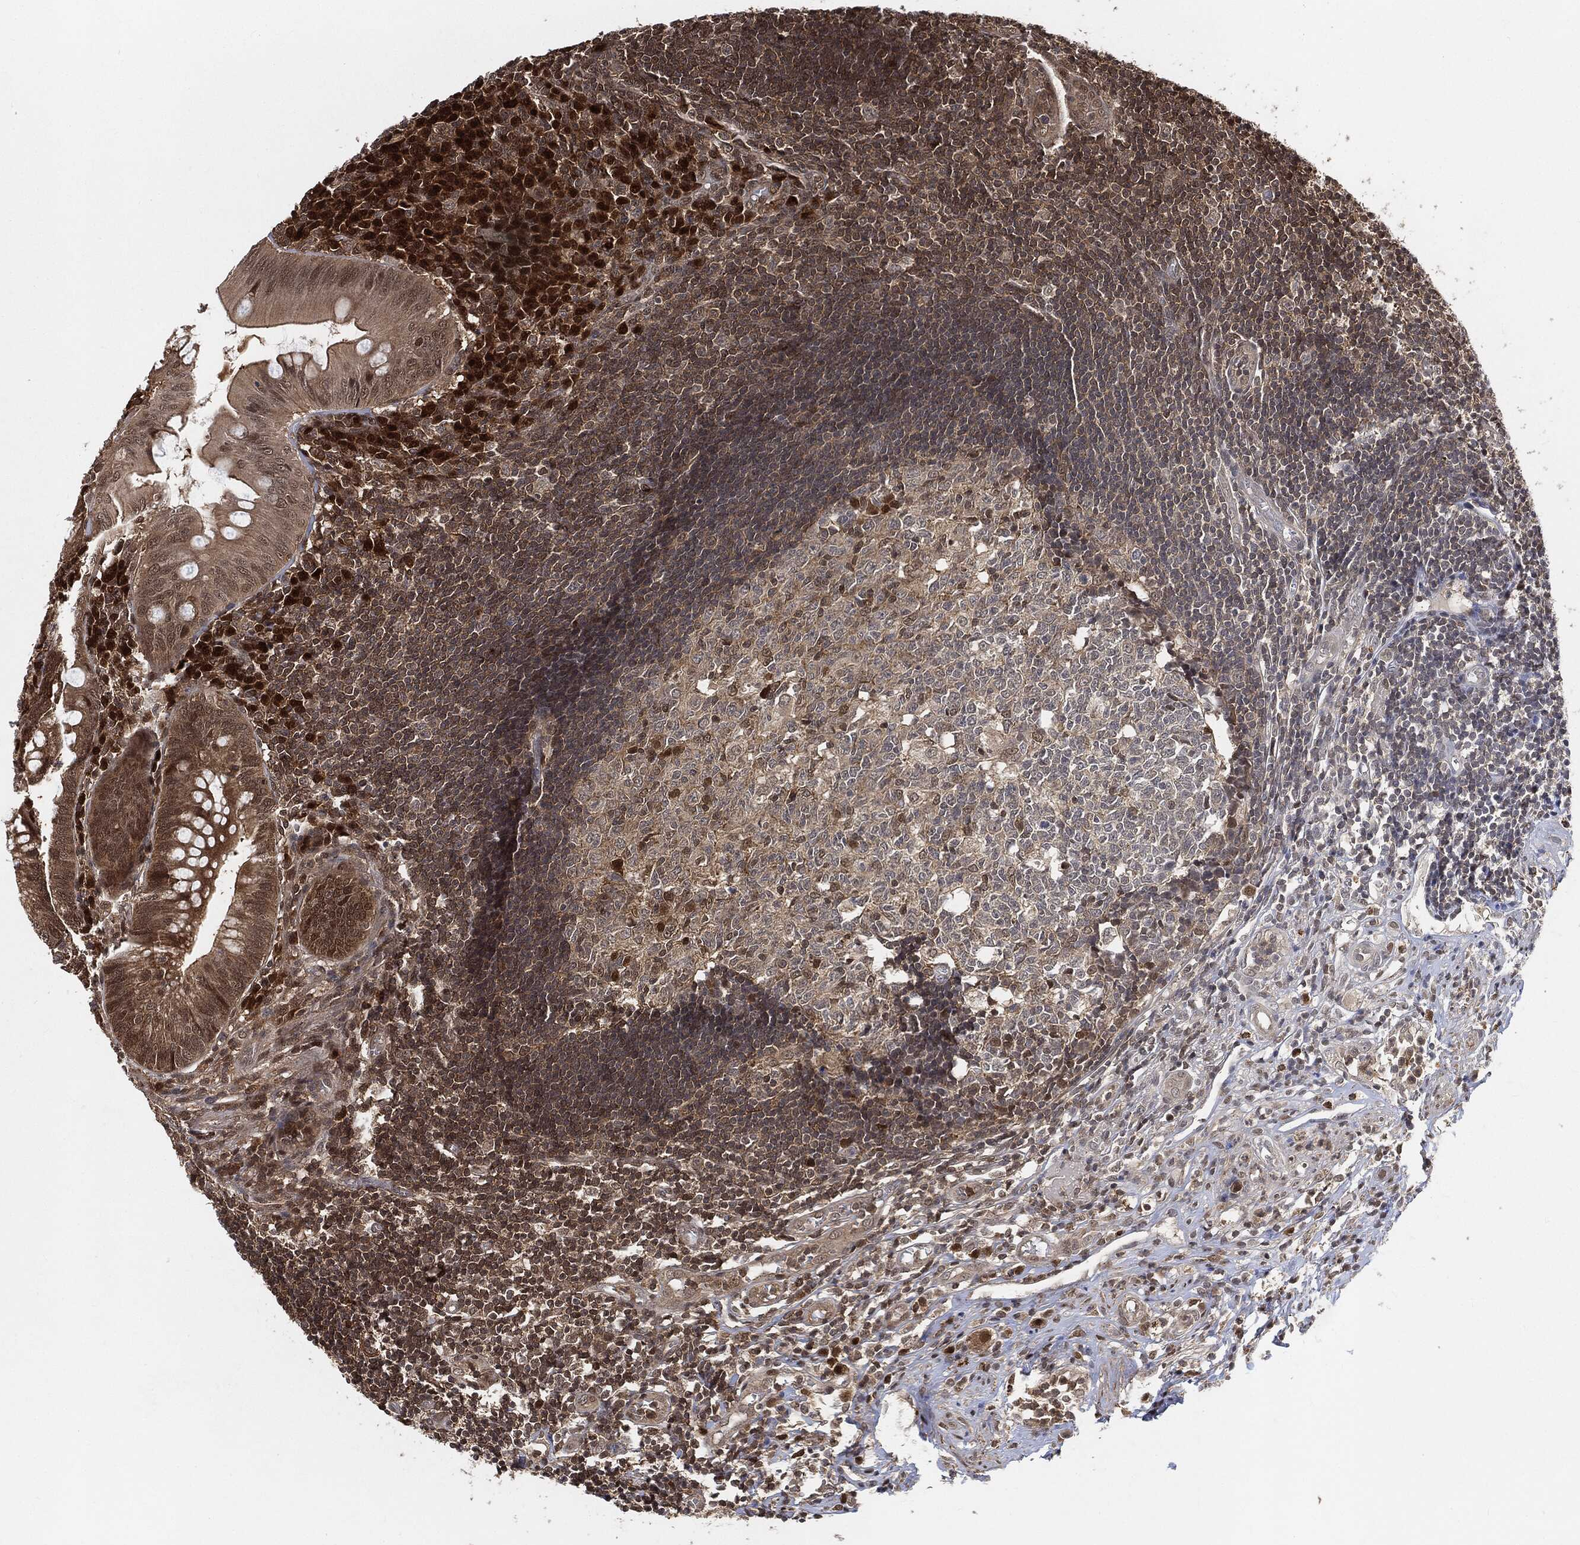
{"staining": {"intensity": "moderate", "quantity": ">75%", "location": "cytoplasmic/membranous"}, "tissue": "appendix", "cell_type": "Glandular cells", "image_type": "normal", "snomed": [{"axis": "morphology", "description": "Normal tissue, NOS"}, {"axis": "morphology", "description": "Inflammation, NOS"}, {"axis": "topography", "description": "Appendix"}], "caption": "A micrograph showing moderate cytoplasmic/membranous staining in about >75% of glandular cells in normal appendix, as visualized by brown immunohistochemical staining.", "gene": "CUTA", "patient": {"sex": "male", "age": 16}}